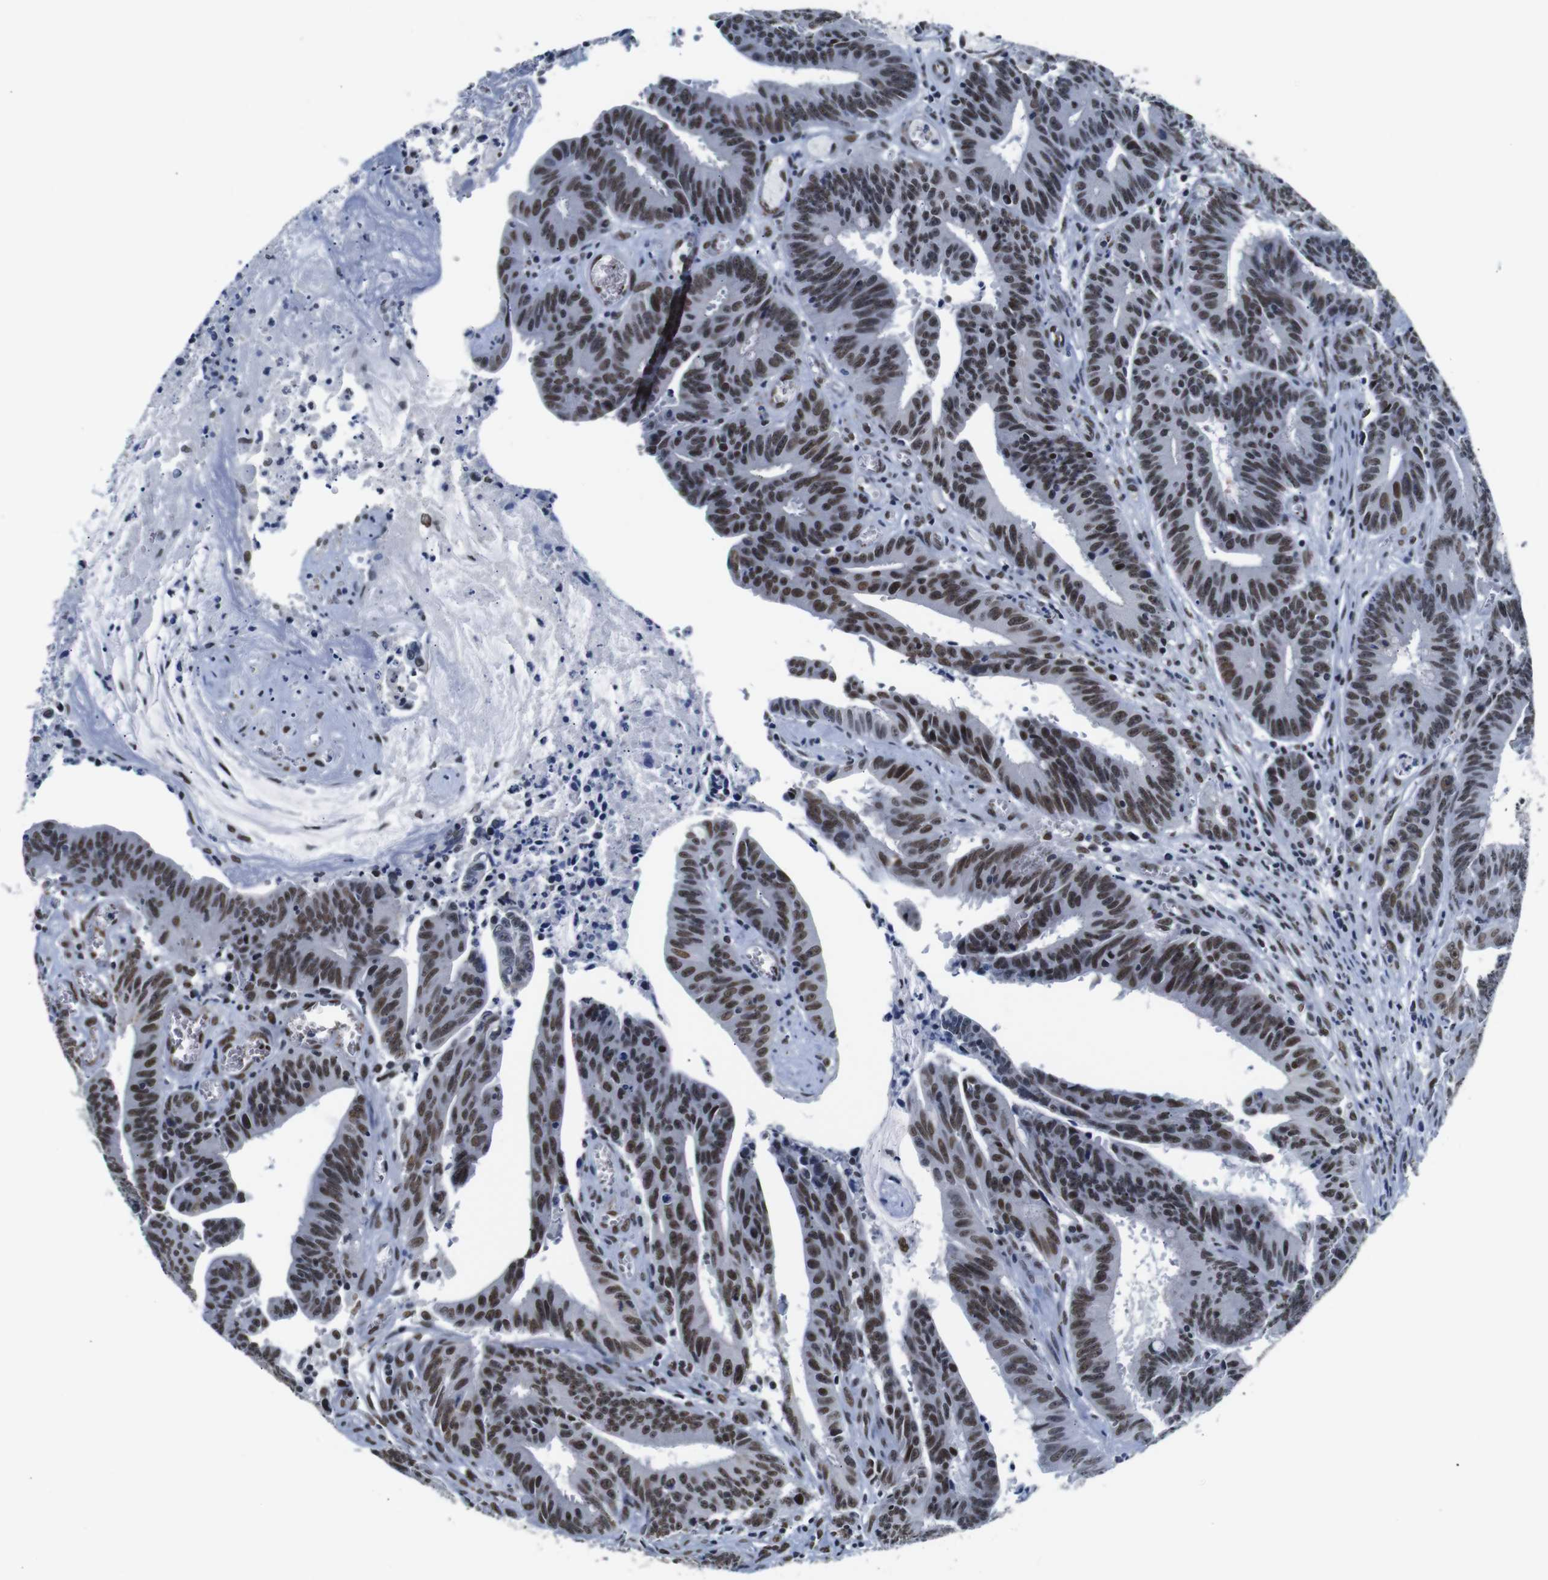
{"staining": {"intensity": "strong", "quantity": ">75%", "location": "nuclear"}, "tissue": "colorectal cancer", "cell_type": "Tumor cells", "image_type": "cancer", "snomed": [{"axis": "morphology", "description": "Adenocarcinoma, NOS"}, {"axis": "topography", "description": "Colon"}], "caption": "Adenocarcinoma (colorectal) stained with DAB IHC demonstrates high levels of strong nuclear positivity in approximately >75% of tumor cells. (brown staining indicates protein expression, while blue staining denotes nuclei).", "gene": "ILDR2", "patient": {"sex": "male", "age": 45}}